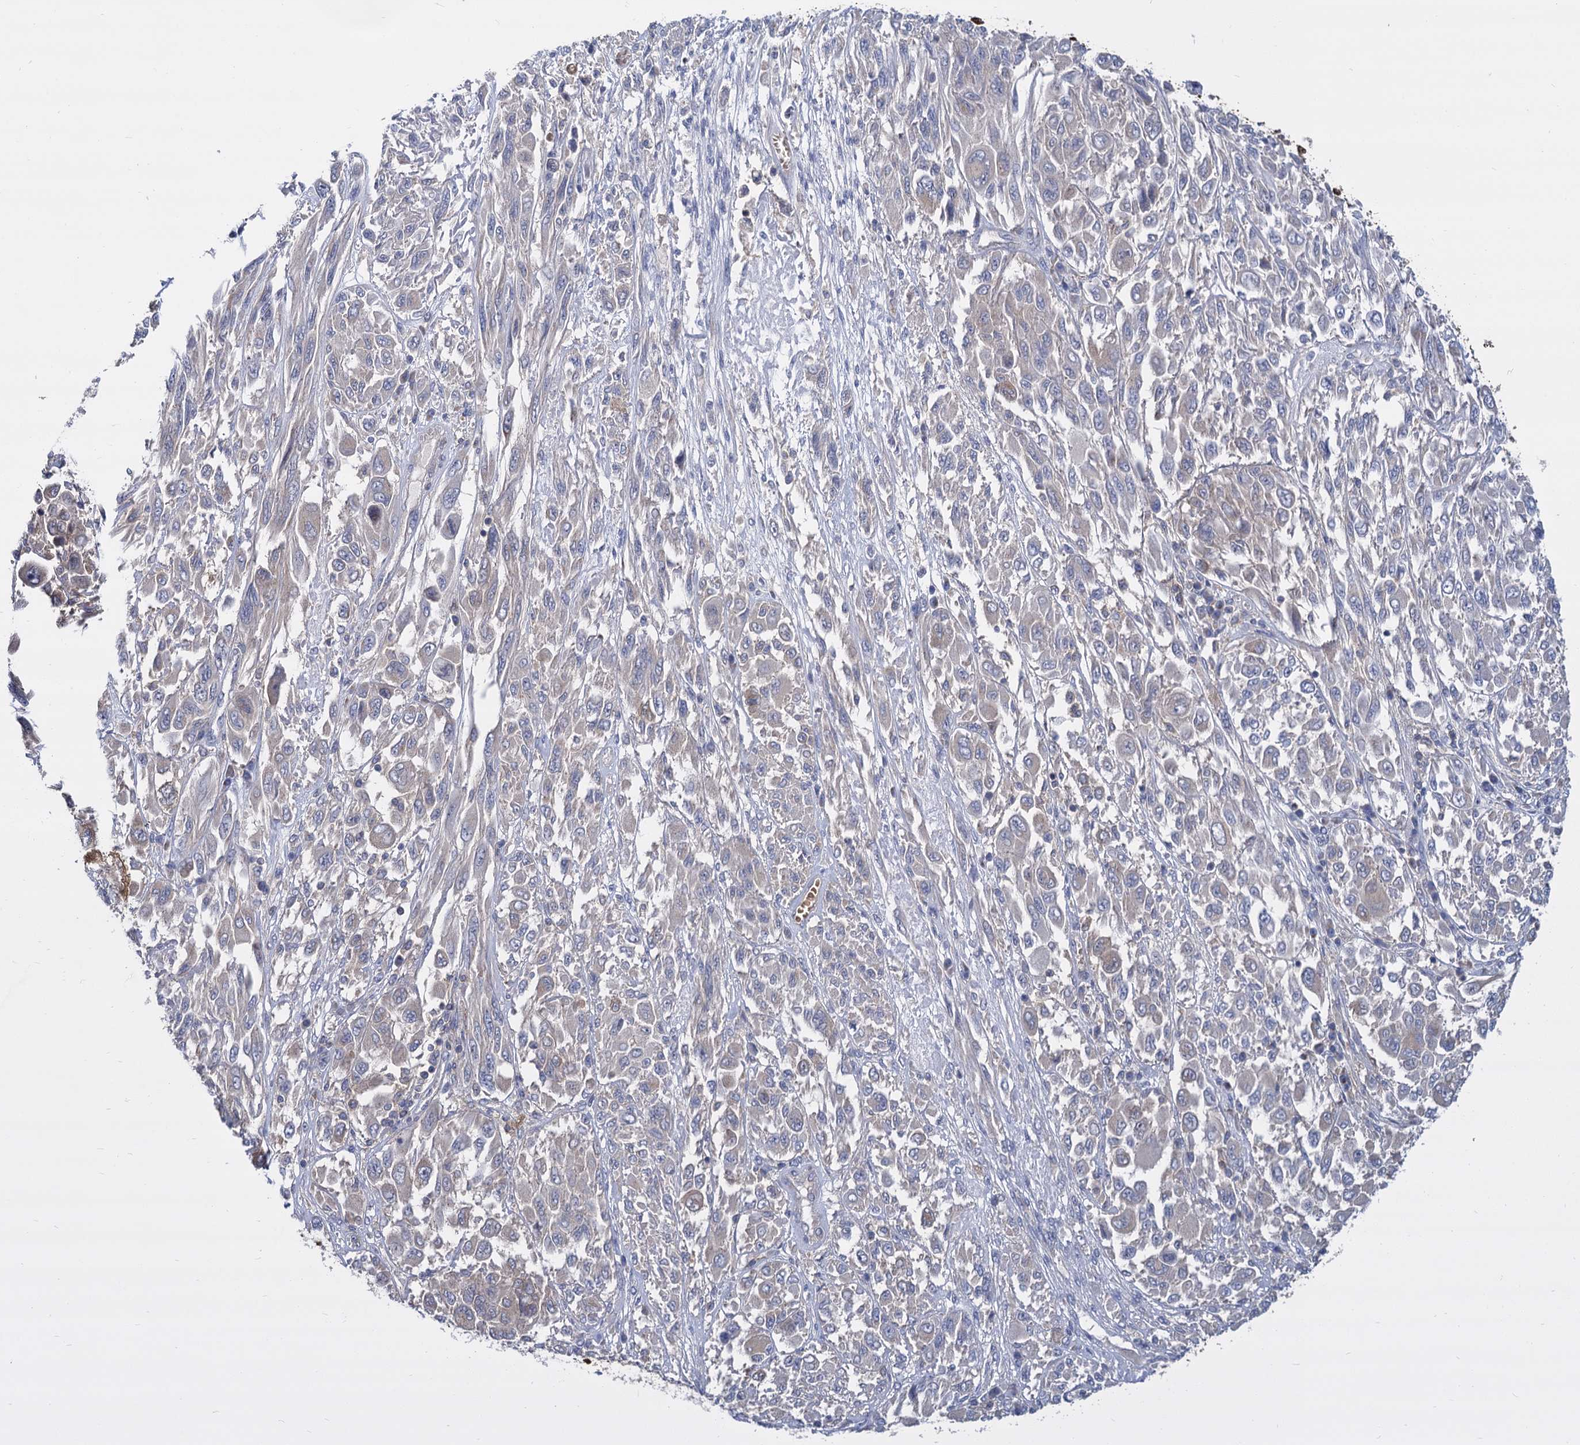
{"staining": {"intensity": "negative", "quantity": "none", "location": "none"}, "tissue": "melanoma", "cell_type": "Tumor cells", "image_type": "cancer", "snomed": [{"axis": "morphology", "description": "Malignant melanoma, NOS"}, {"axis": "topography", "description": "Skin"}], "caption": "The immunohistochemistry photomicrograph has no significant staining in tumor cells of melanoma tissue.", "gene": "GCLC", "patient": {"sex": "female", "age": 91}}